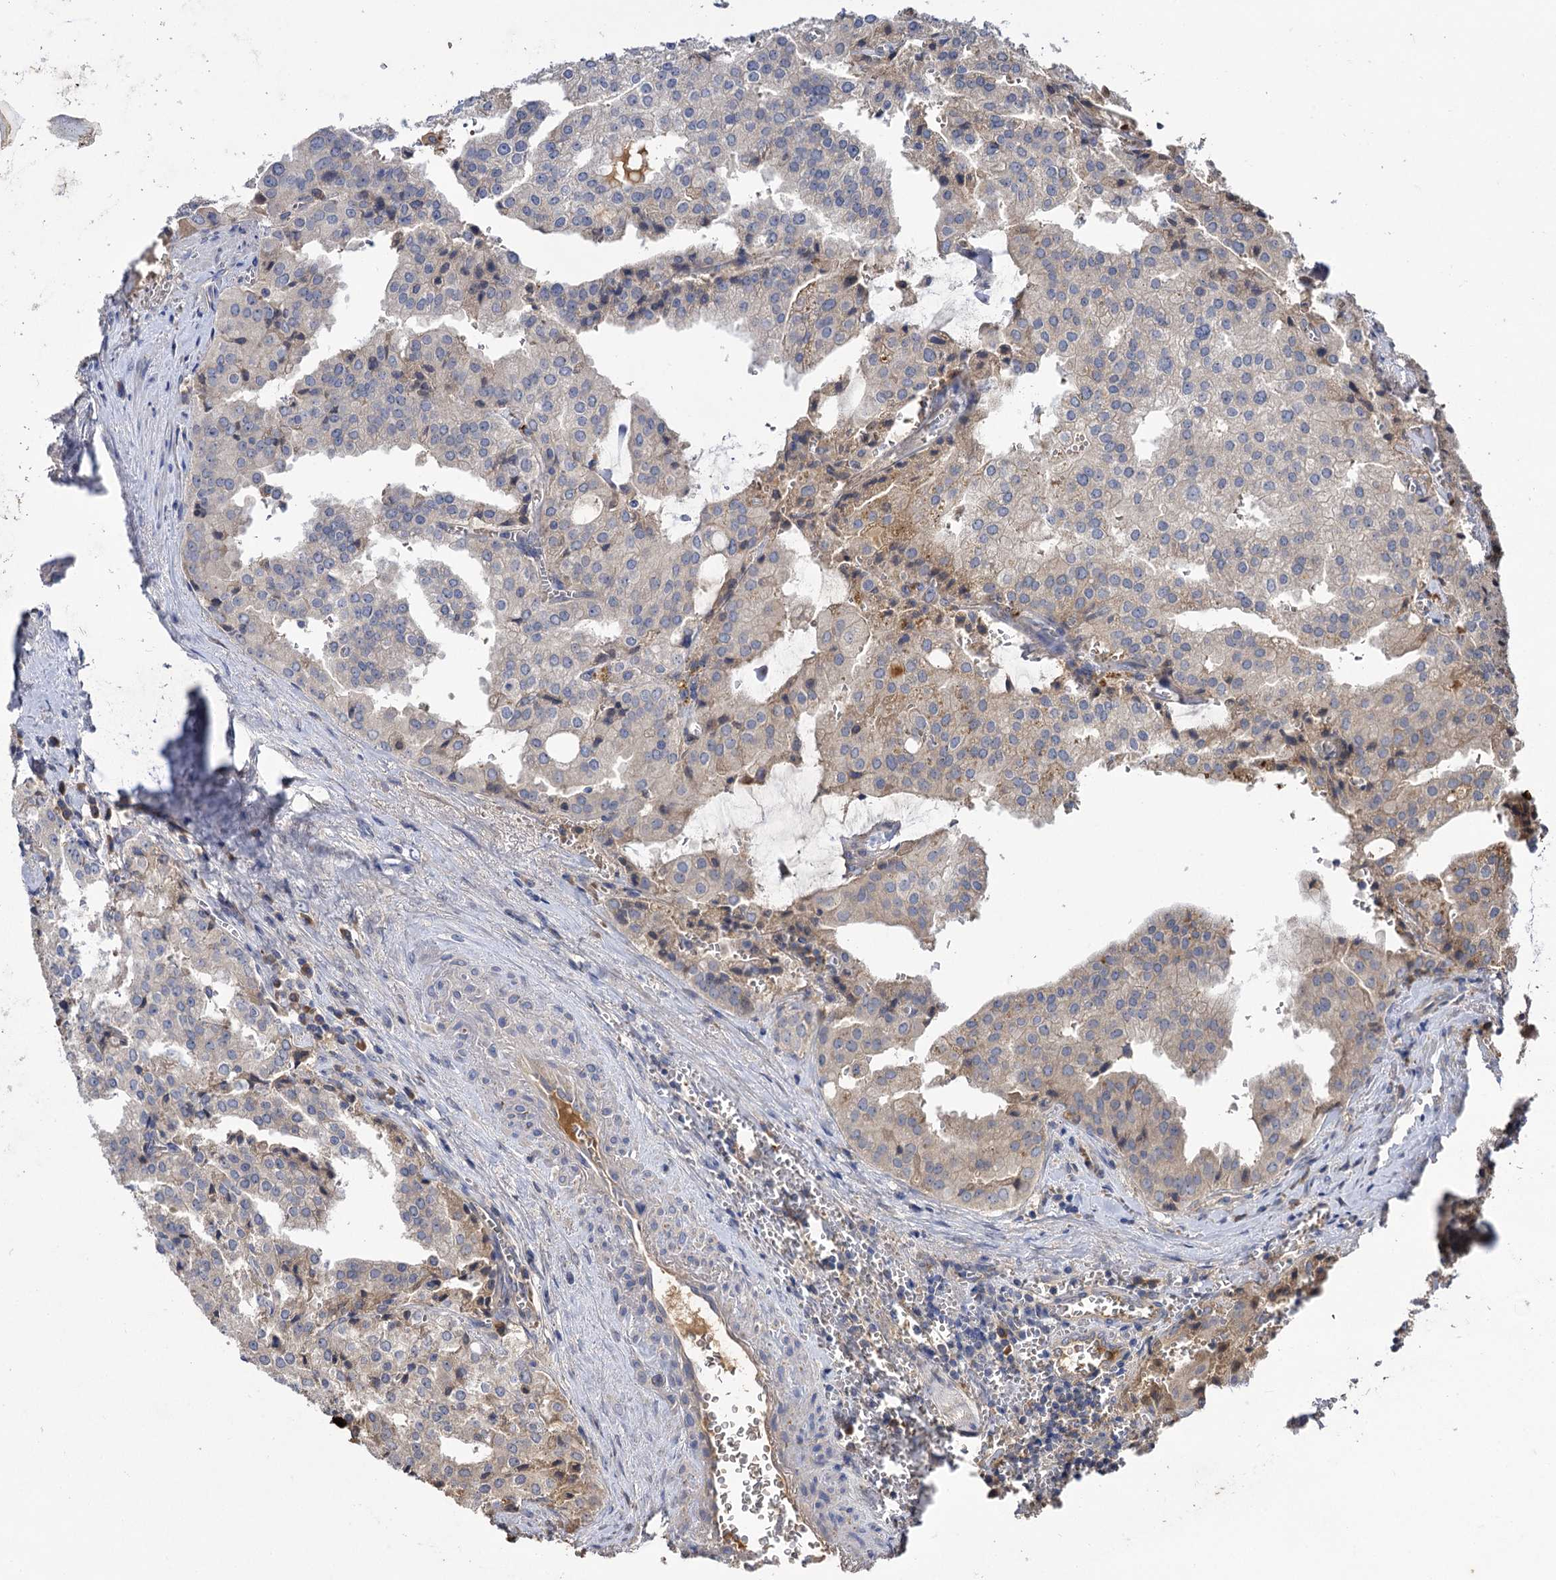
{"staining": {"intensity": "negative", "quantity": "none", "location": "none"}, "tissue": "prostate cancer", "cell_type": "Tumor cells", "image_type": "cancer", "snomed": [{"axis": "morphology", "description": "Adenocarcinoma, High grade"}, {"axis": "topography", "description": "Prostate"}], "caption": "DAB (3,3'-diaminobenzidine) immunohistochemical staining of human prostate cancer (high-grade adenocarcinoma) exhibits no significant positivity in tumor cells.", "gene": "USP50", "patient": {"sex": "male", "age": 68}}